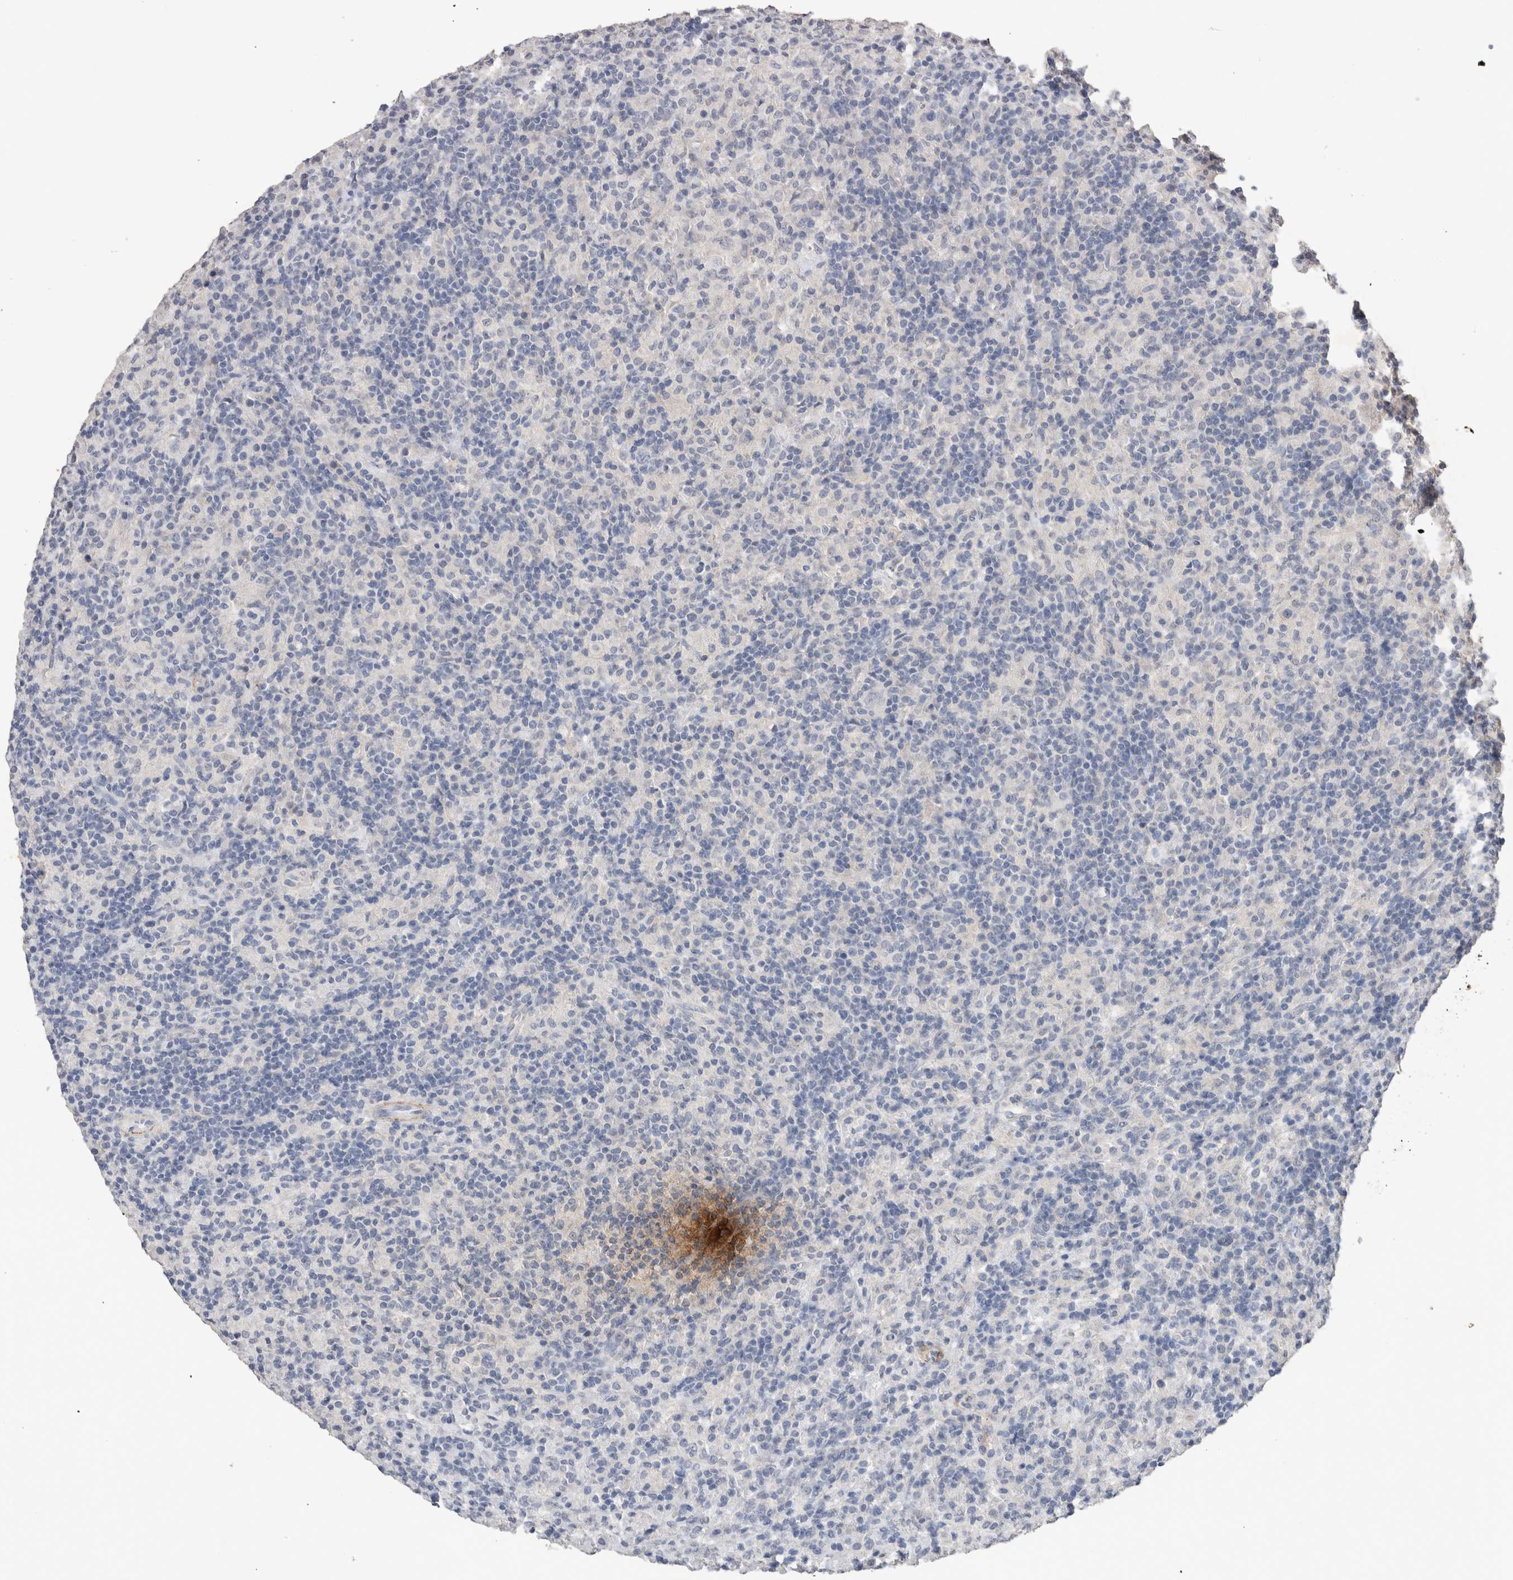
{"staining": {"intensity": "negative", "quantity": "none", "location": "none"}, "tissue": "lymphoma", "cell_type": "Tumor cells", "image_type": "cancer", "snomed": [{"axis": "morphology", "description": "Hodgkin's disease, NOS"}, {"axis": "topography", "description": "Lymph node"}], "caption": "High power microscopy micrograph of an immunohistochemistry (IHC) photomicrograph of lymphoma, revealing no significant expression in tumor cells.", "gene": "CDH6", "patient": {"sex": "male", "age": 70}}